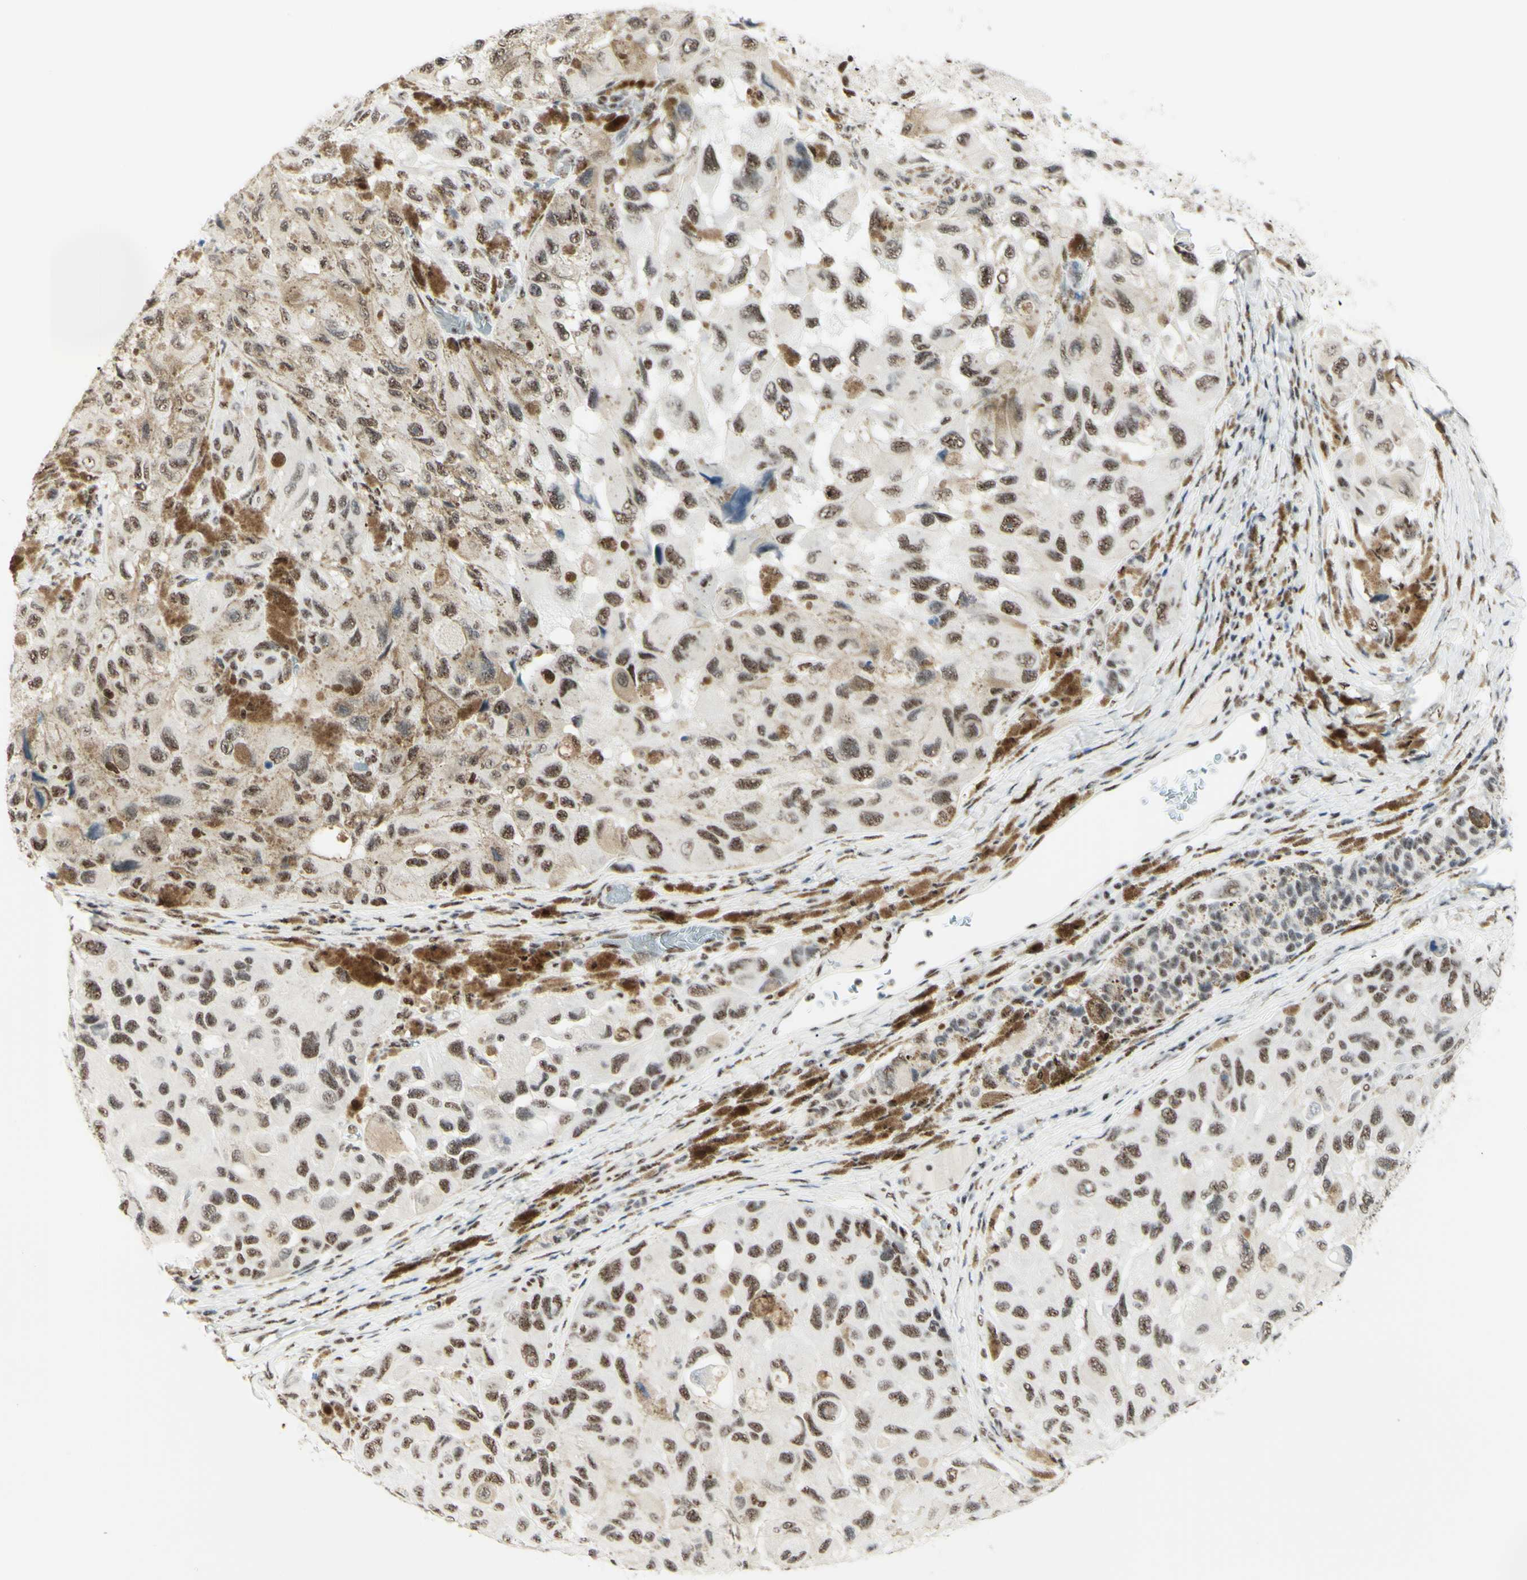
{"staining": {"intensity": "moderate", "quantity": ">75%", "location": "nuclear"}, "tissue": "melanoma", "cell_type": "Tumor cells", "image_type": "cancer", "snomed": [{"axis": "morphology", "description": "Malignant melanoma, NOS"}, {"axis": "topography", "description": "Skin"}], "caption": "Moderate nuclear protein expression is appreciated in approximately >75% of tumor cells in melanoma.", "gene": "WTAP", "patient": {"sex": "female", "age": 73}}